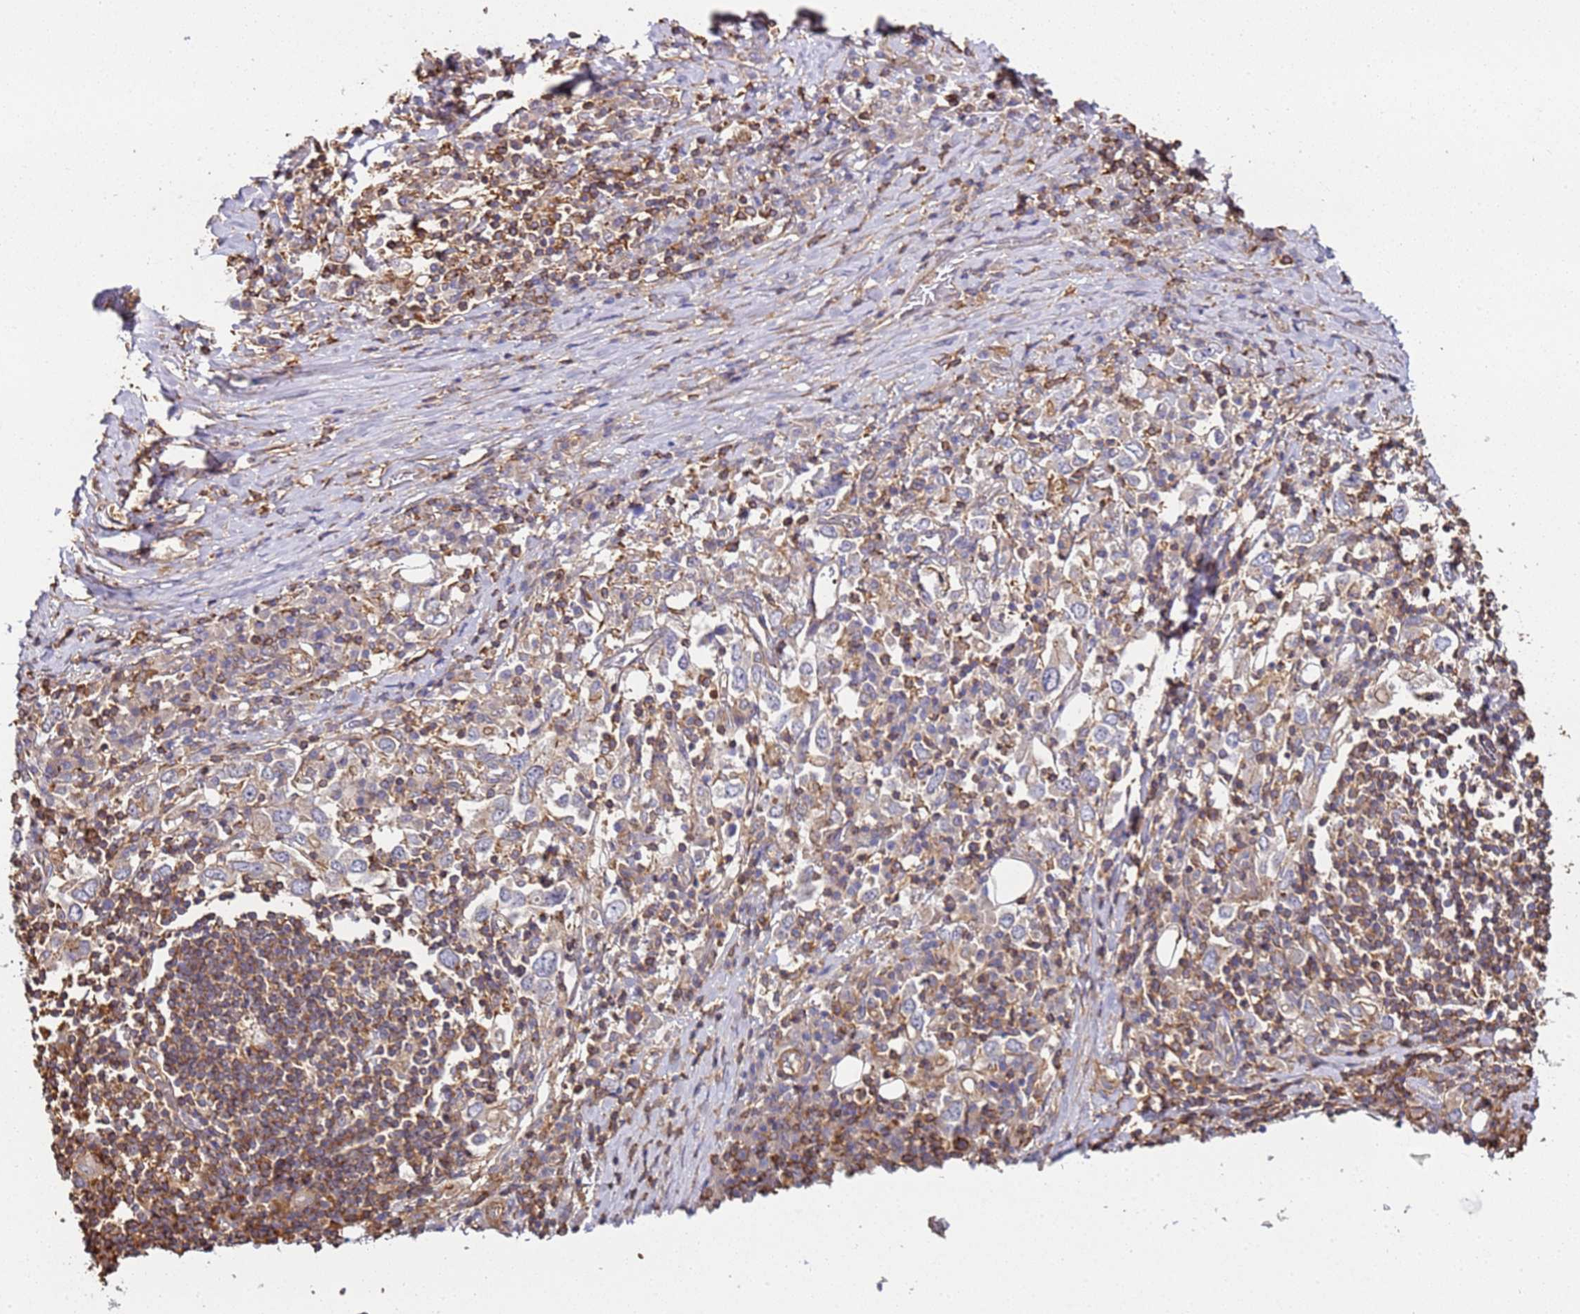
{"staining": {"intensity": "weak", "quantity": "25%-75%", "location": "cytoplasmic/membranous"}, "tissue": "stomach cancer", "cell_type": "Tumor cells", "image_type": "cancer", "snomed": [{"axis": "morphology", "description": "Adenocarcinoma, NOS"}, {"axis": "topography", "description": "Stomach, upper"}, {"axis": "topography", "description": "Stomach"}], "caption": "There is low levels of weak cytoplasmic/membranous staining in tumor cells of adenocarcinoma (stomach), as demonstrated by immunohistochemical staining (brown color).", "gene": "CYP2U1", "patient": {"sex": "male", "age": 62}}